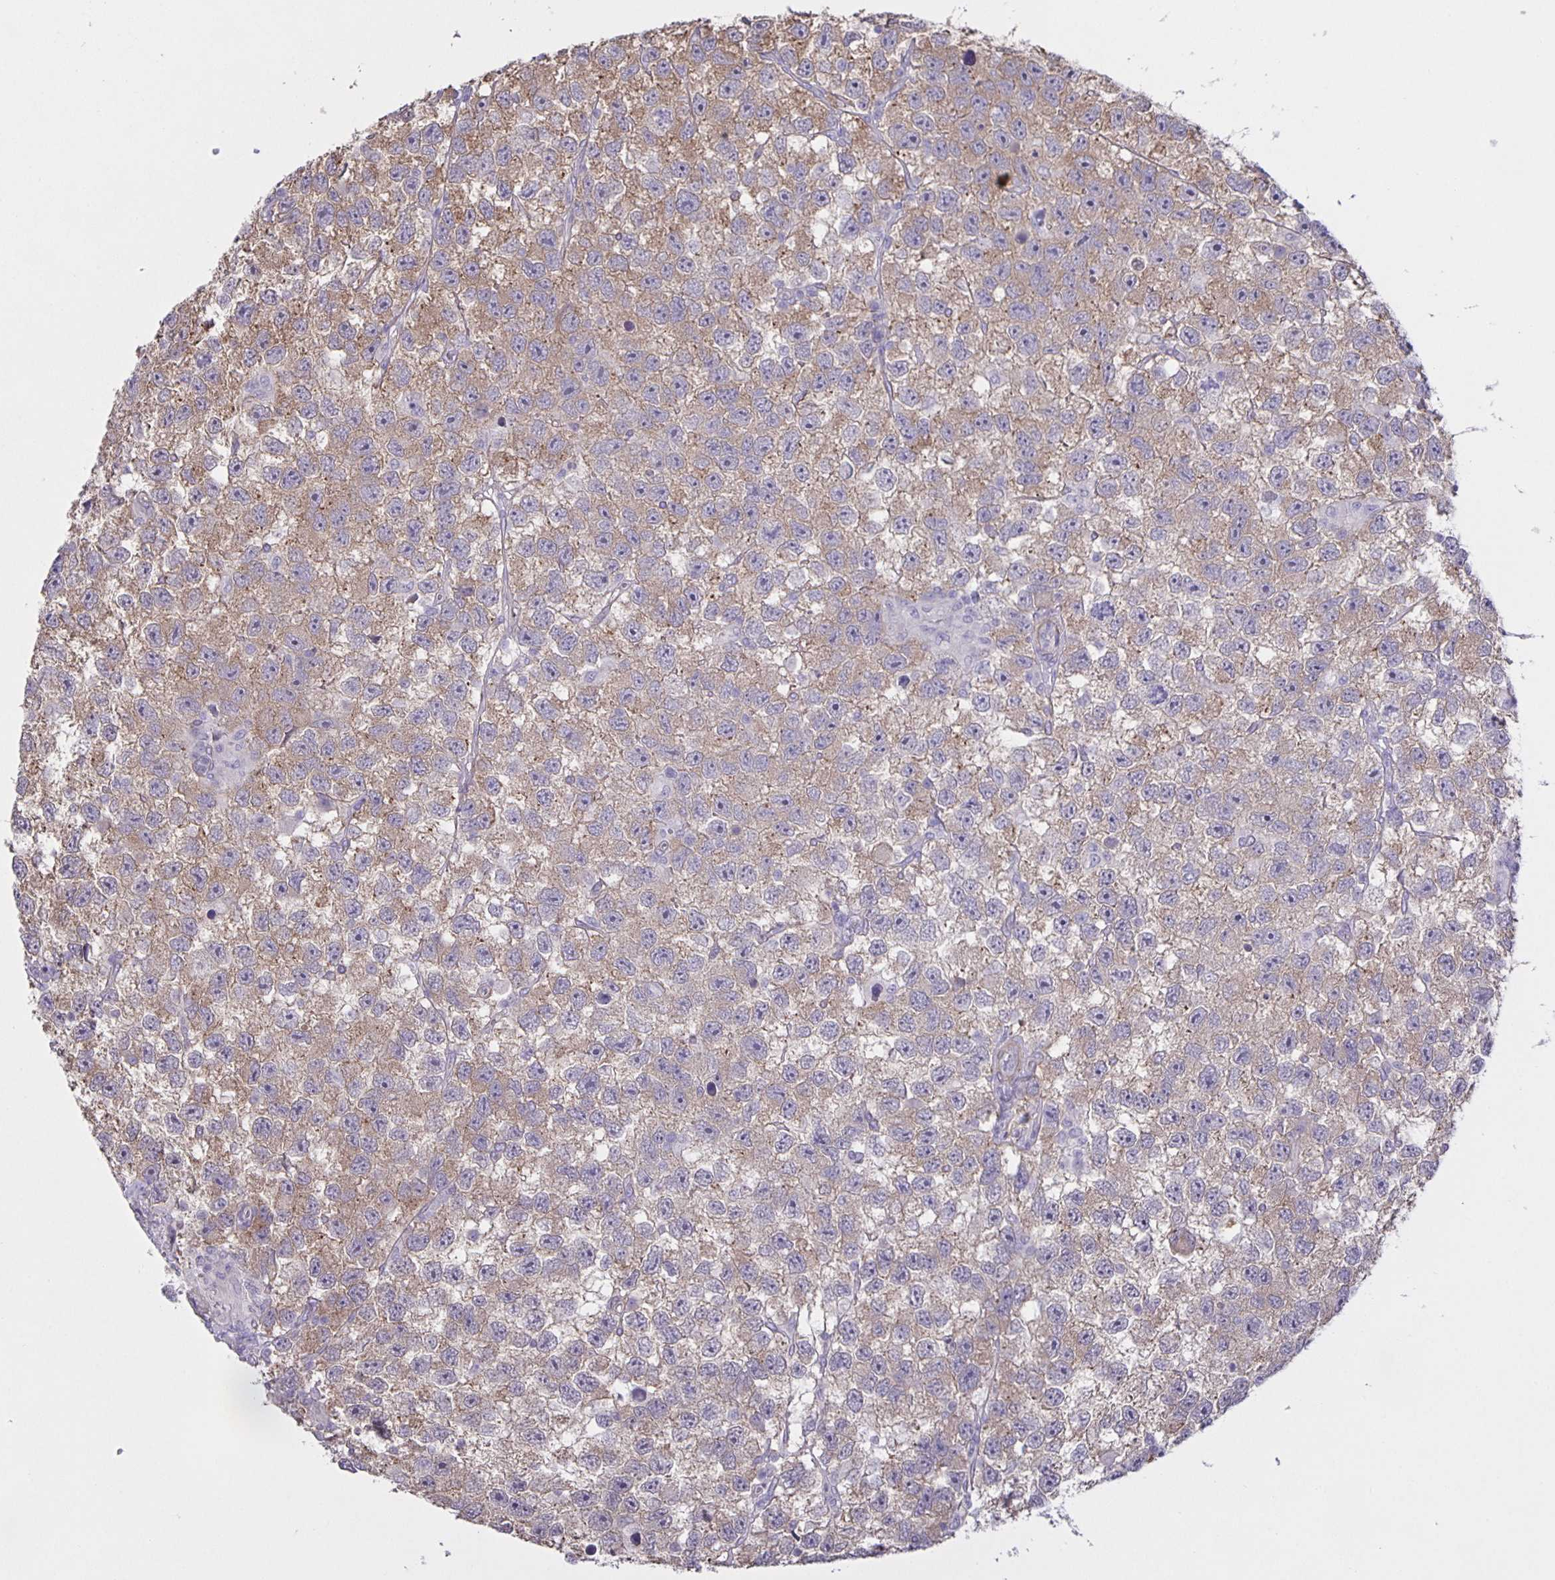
{"staining": {"intensity": "moderate", "quantity": ">75%", "location": "cytoplasmic/membranous"}, "tissue": "testis cancer", "cell_type": "Tumor cells", "image_type": "cancer", "snomed": [{"axis": "morphology", "description": "Seminoma, NOS"}, {"axis": "topography", "description": "Testis"}], "caption": "Human testis seminoma stained with a protein marker shows moderate staining in tumor cells.", "gene": "SRCIN1", "patient": {"sex": "male", "age": 26}}